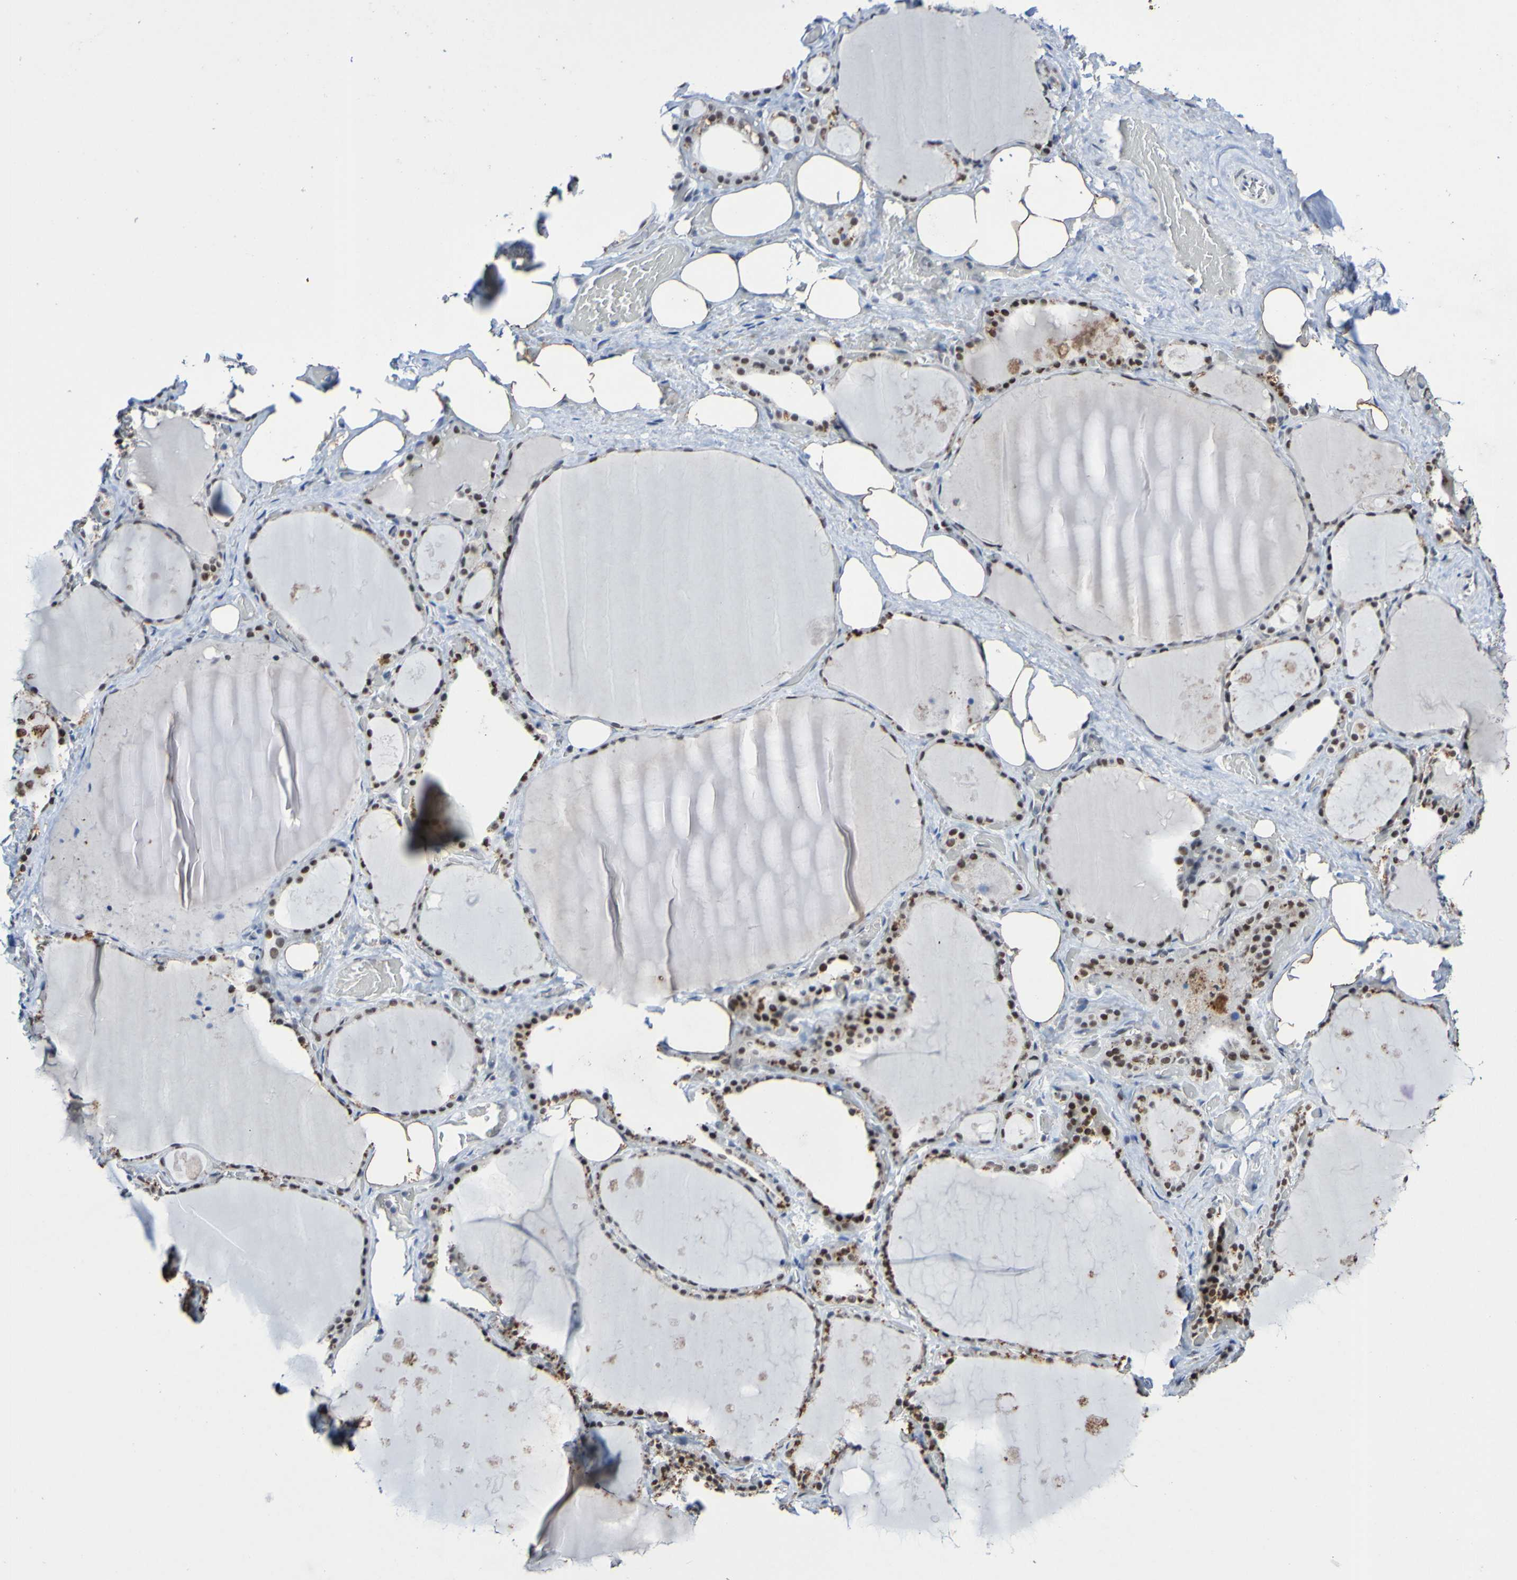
{"staining": {"intensity": "strong", "quantity": "25%-75%", "location": "nuclear"}, "tissue": "thyroid gland", "cell_type": "Glandular cells", "image_type": "normal", "snomed": [{"axis": "morphology", "description": "Normal tissue, NOS"}, {"axis": "topography", "description": "Thyroid gland"}], "caption": "This is a micrograph of immunohistochemistry (IHC) staining of benign thyroid gland, which shows strong expression in the nuclear of glandular cells.", "gene": "PCGF1", "patient": {"sex": "male", "age": 61}}